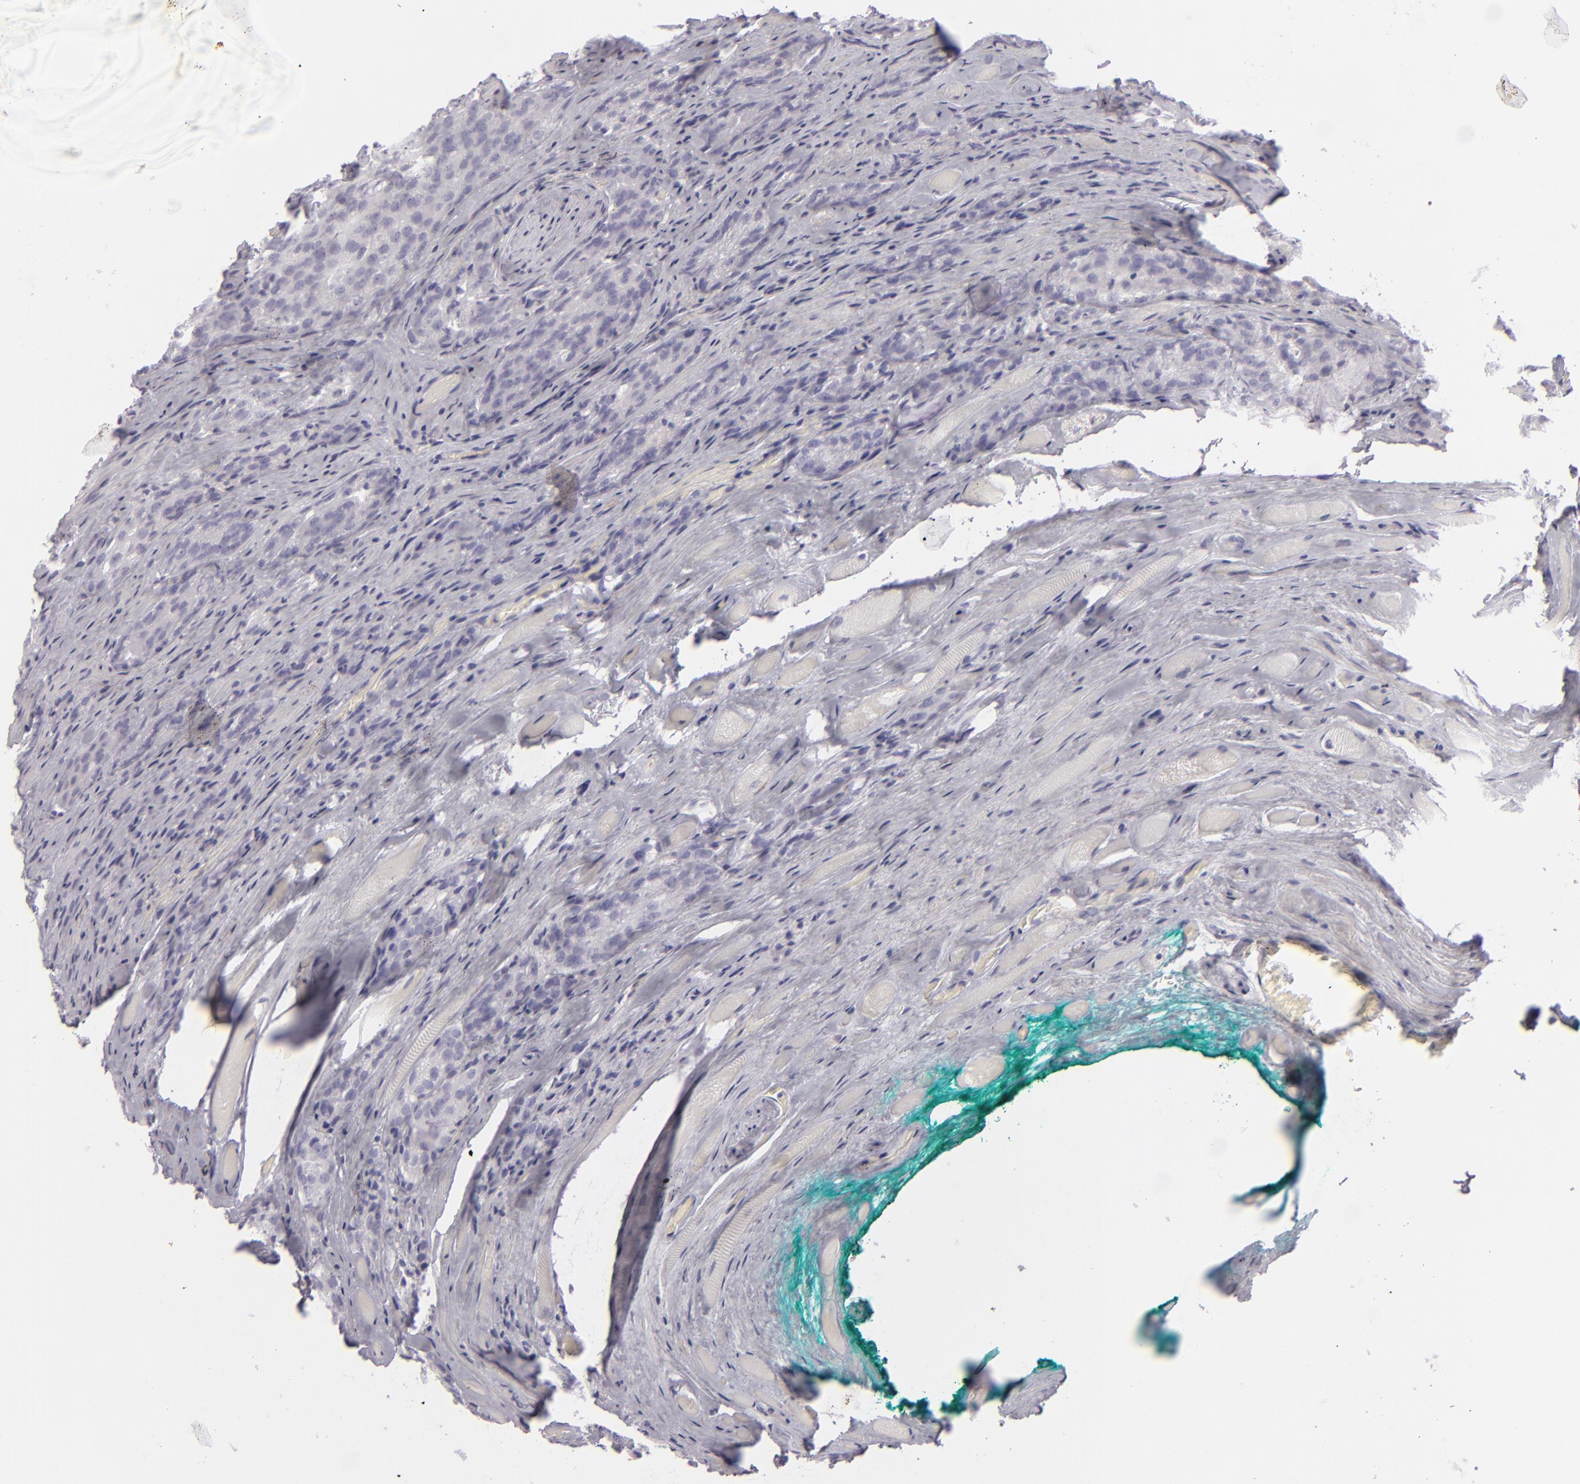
{"staining": {"intensity": "negative", "quantity": "none", "location": "none"}, "tissue": "prostate cancer", "cell_type": "Tumor cells", "image_type": "cancer", "snomed": [{"axis": "morphology", "description": "Adenocarcinoma, Medium grade"}, {"axis": "topography", "description": "Prostate"}], "caption": "Medium-grade adenocarcinoma (prostate) stained for a protein using IHC shows no expression tumor cells.", "gene": "CDX2", "patient": {"sex": "male", "age": 60}}